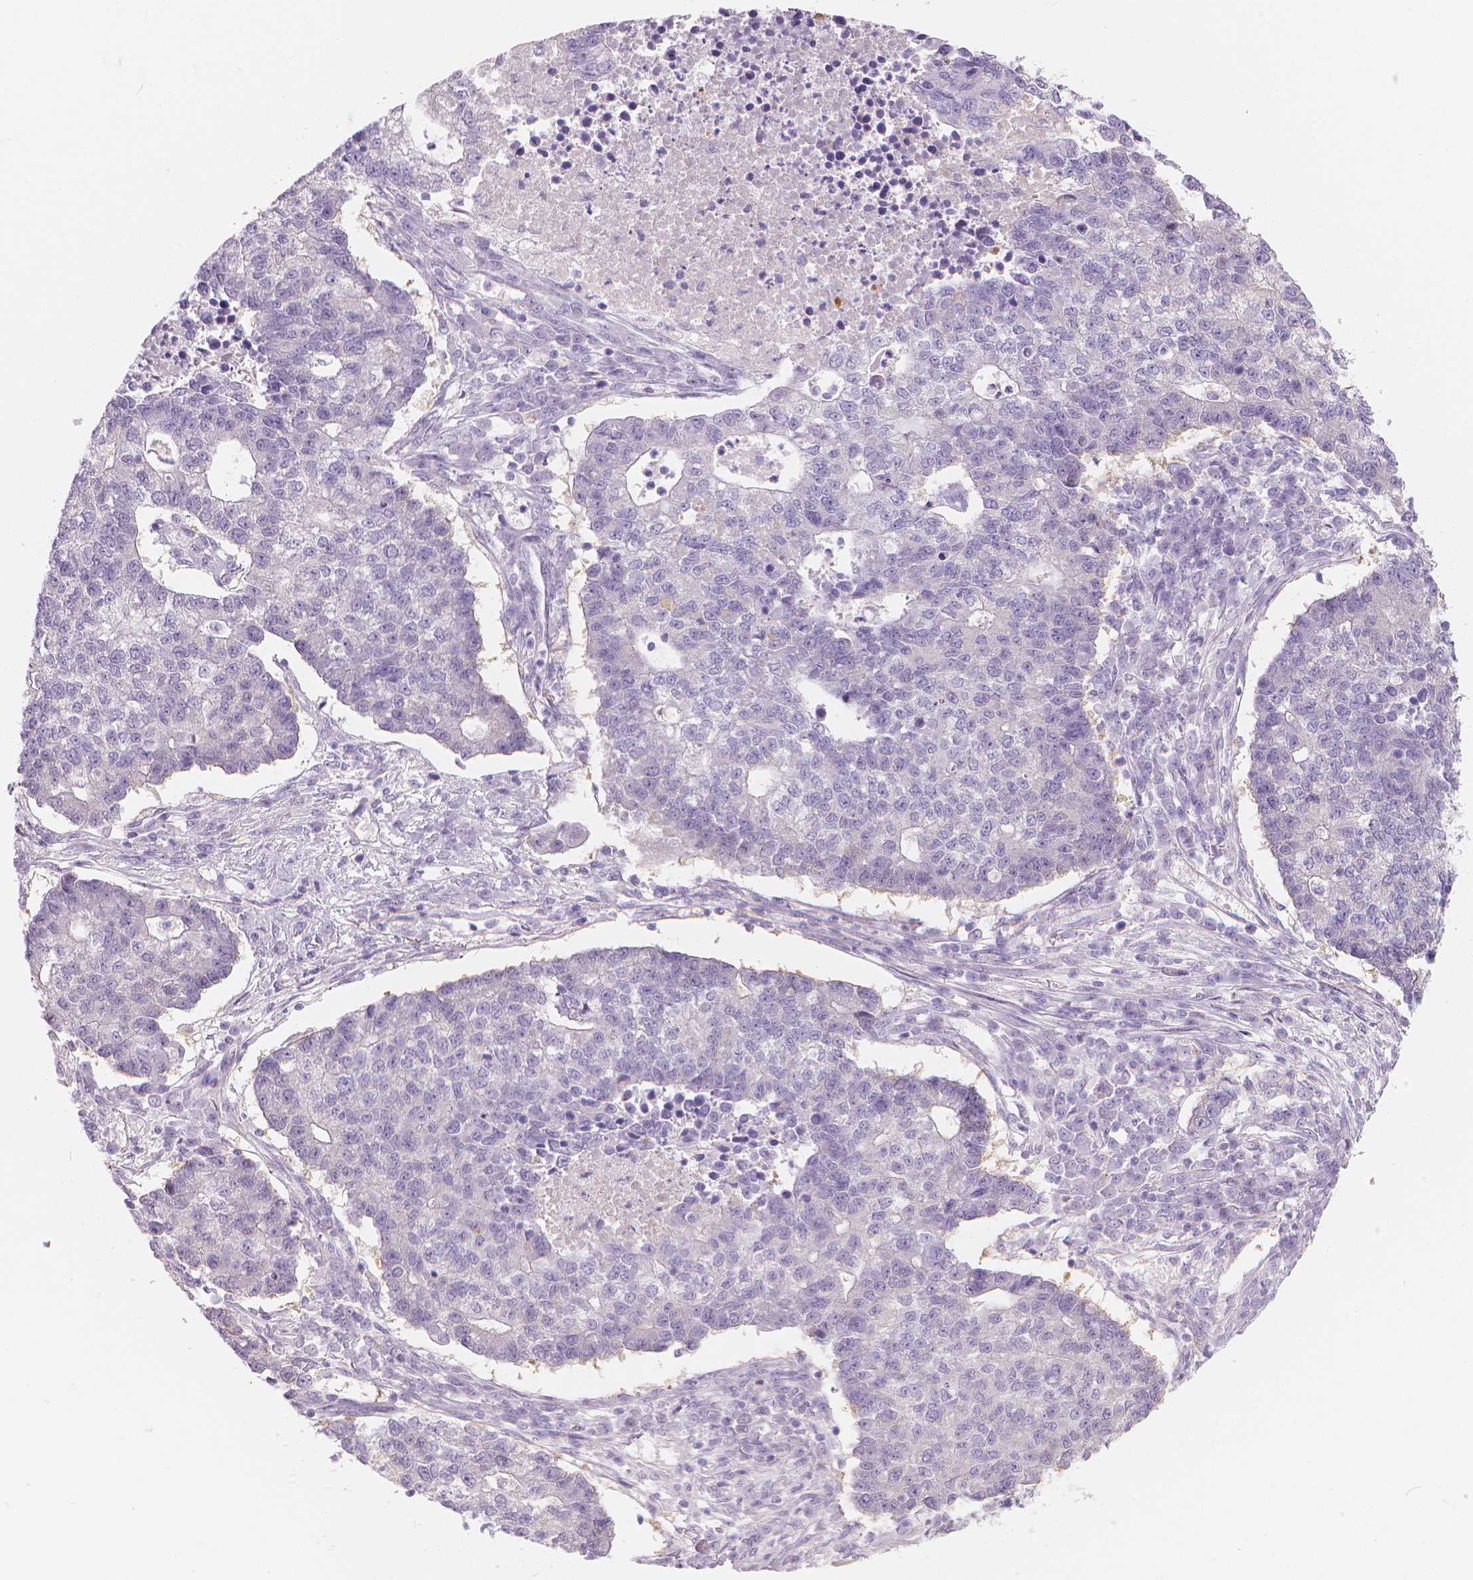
{"staining": {"intensity": "negative", "quantity": "none", "location": "none"}, "tissue": "lung cancer", "cell_type": "Tumor cells", "image_type": "cancer", "snomed": [{"axis": "morphology", "description": "Adenocarcinoma, NOS"}, {"axis": "topography", "description": "Lung"}], "caption": "This micrograph is of adenocarcinoma (lung) stained with IHC to label a protein in brown with the nuclei are counter-stained blue. There is no positivity in tumor cells.", "gene": "APOA4", "patient": {"sex": "male", "age": 57}}